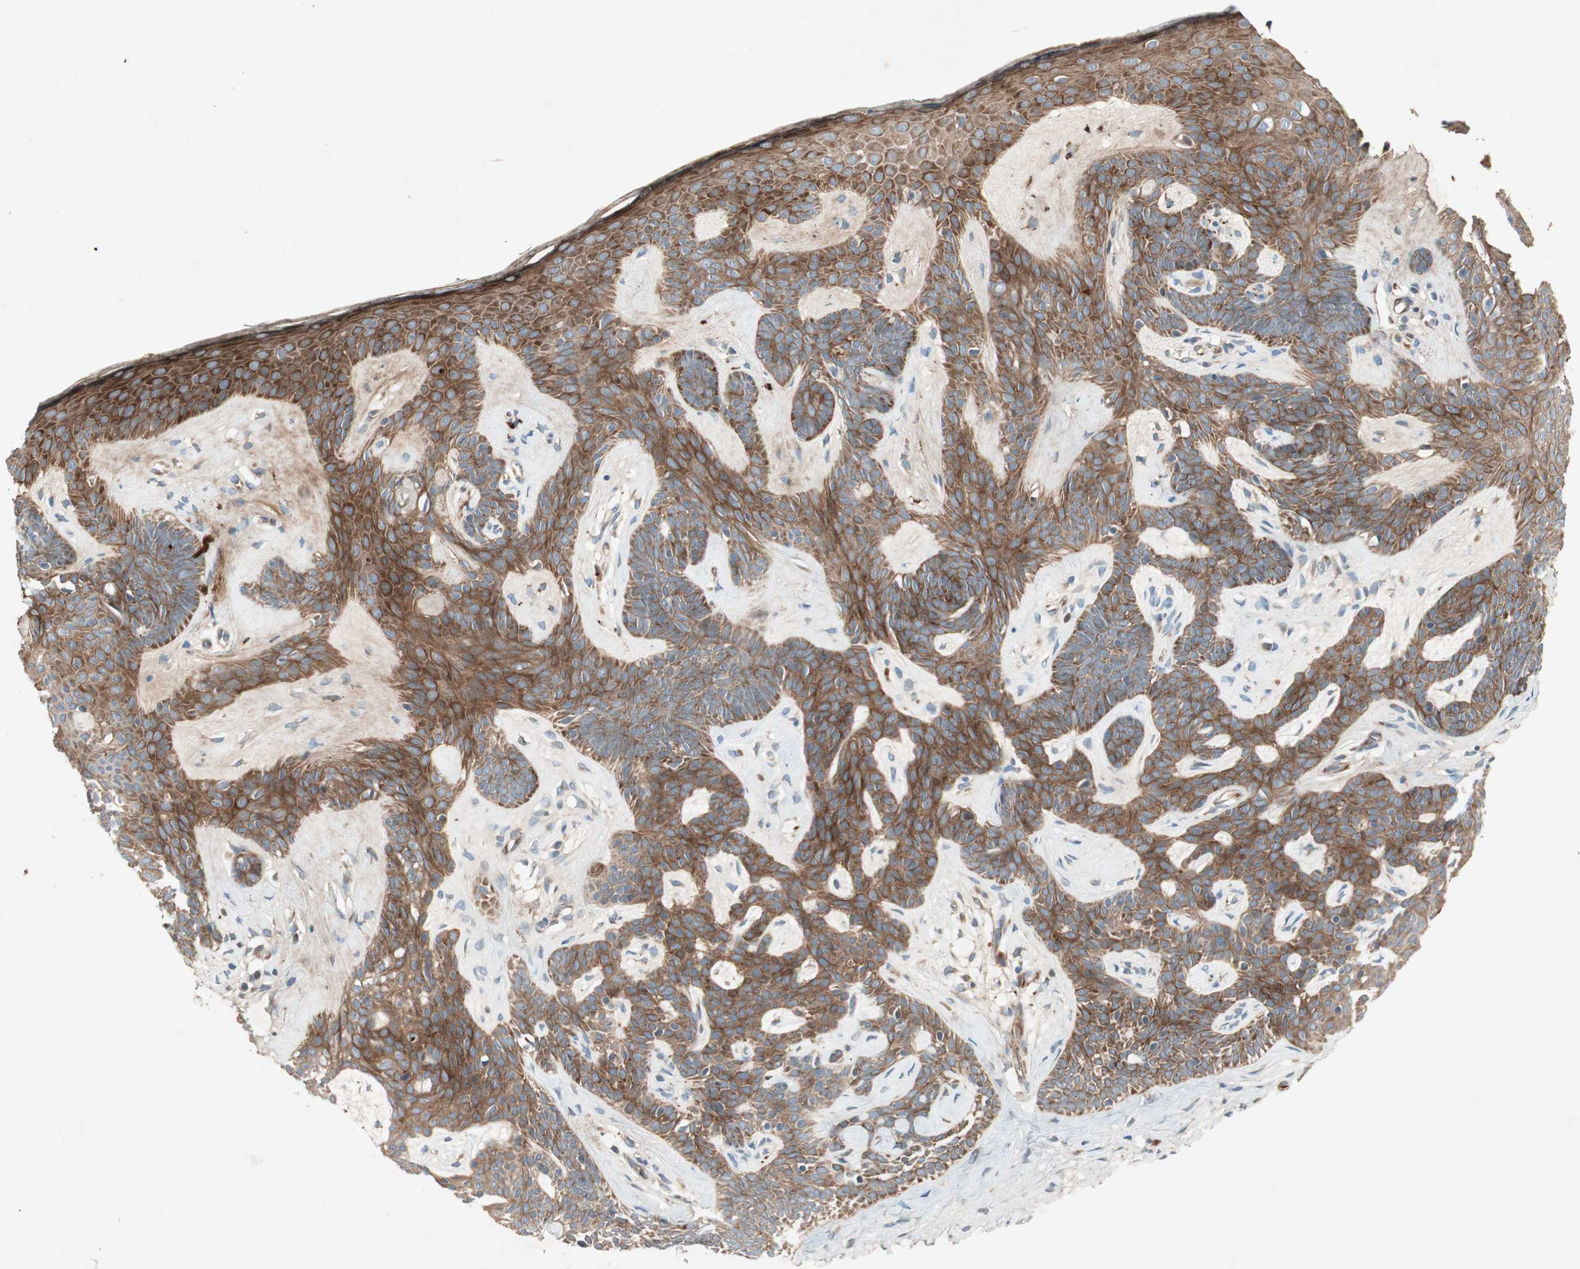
{"staining": {"intensity": "strong", "quantity": ">75%", "location": "cytoplasmic/membranous"}, "tissue": "skin cancer", "cell_type": "Tumor cells", "image_type": "cancer", "snomed": [{"axis": "morphology", "description": "Developmental malformation"}, {"axis": "morphology", "description": "Basal cell carcinoma"}, {"axis": "topography", "description": "Skin"}], "caption": "A photomicrograph of basal cell carcinoma (skin) stained for a protein displays strong cytoplasmic/membranous brown staining in tumor cells. (brown staining indicates protein expression, while blue staining denotes nuclei).", "gene": "APOO", "patient": {"sex": "female", "age": 62}}